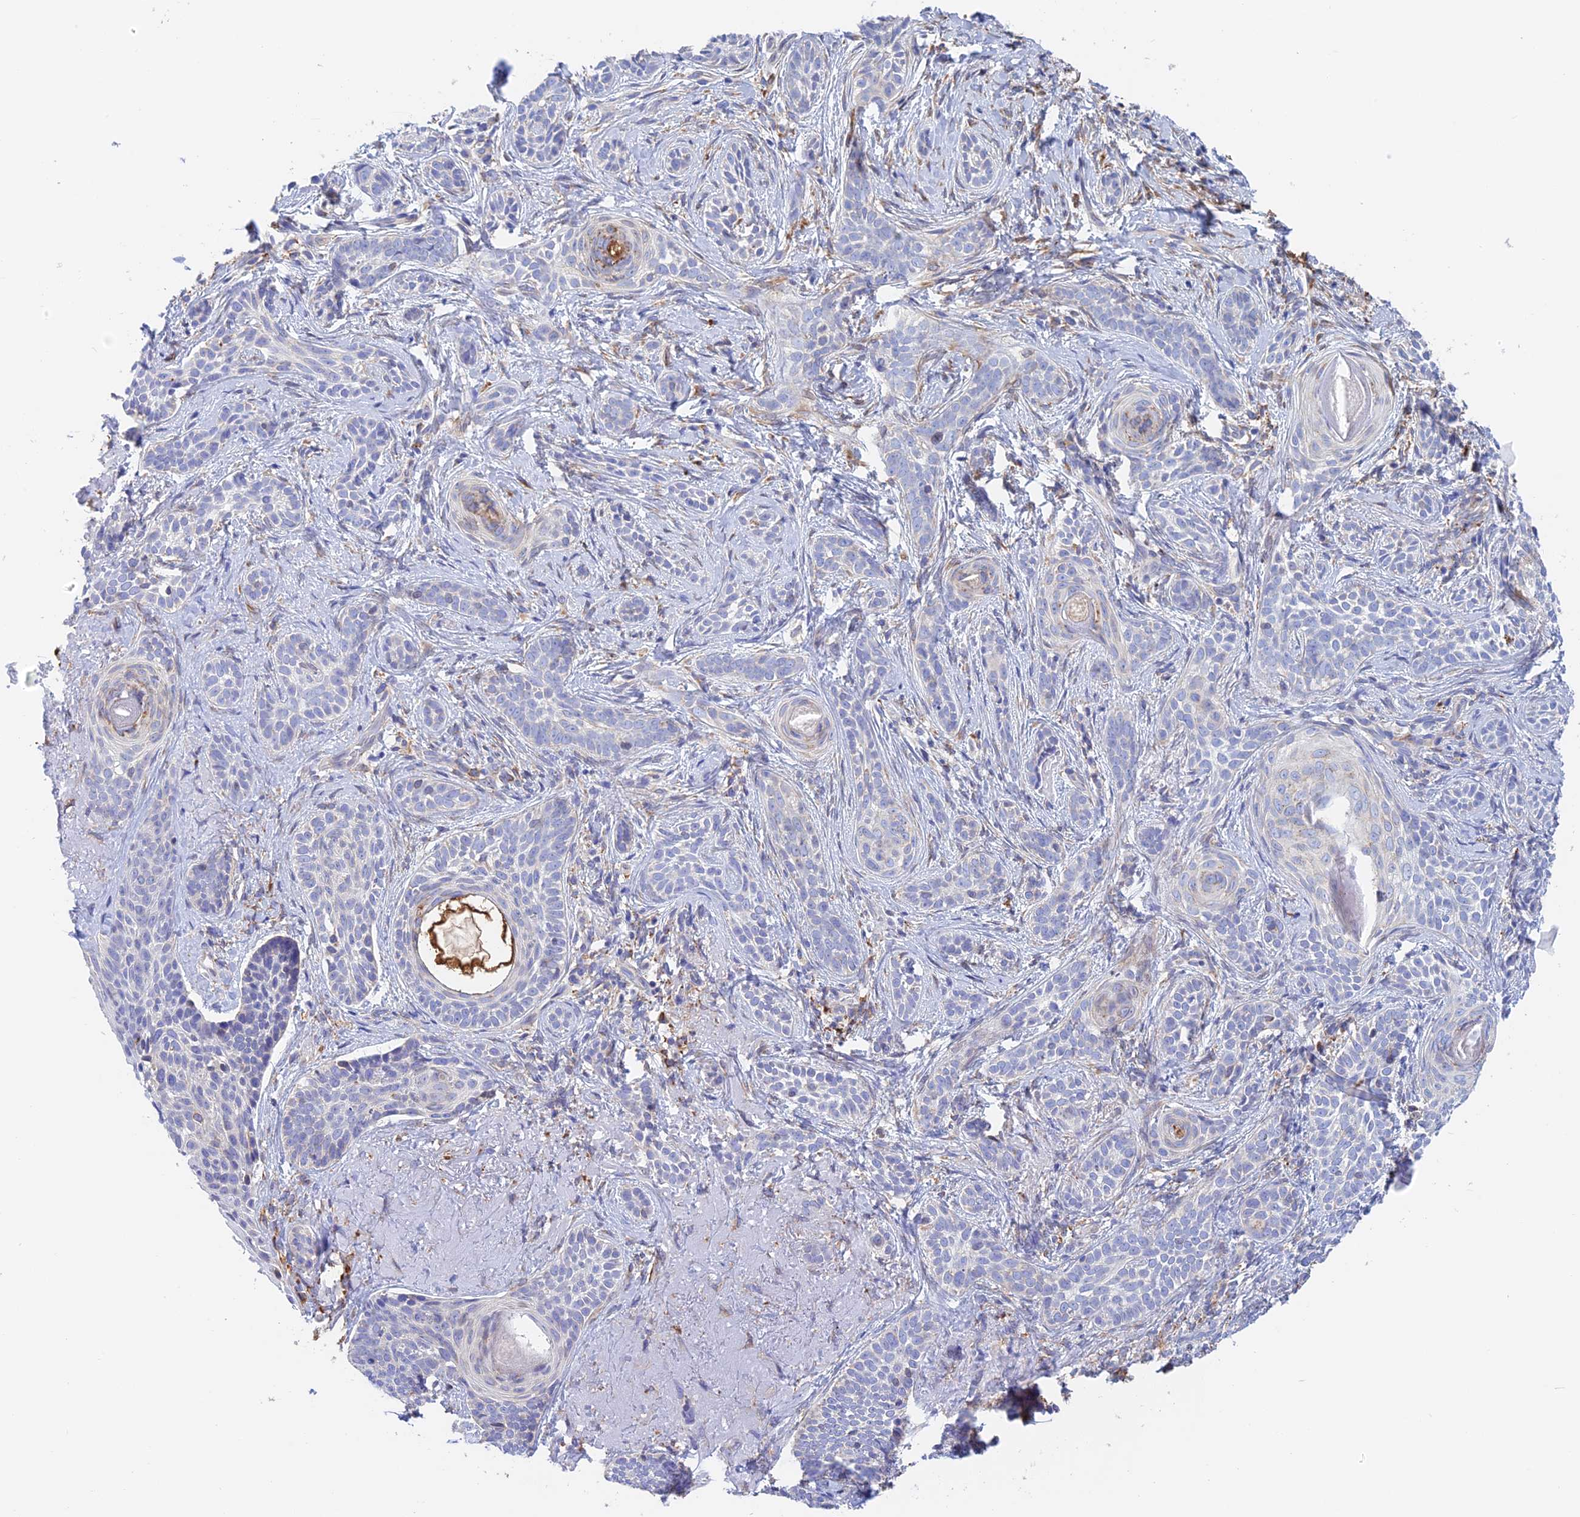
{"staining": {"intensity": "negative", "quantity": "none", "location": "none"}, "tissue": "skin cancer", "cell_type": "Tumor cells", "image_type": "cancer", "snomed": [{"axis": "morphology", "description": "Basal cell carcinoma"}, {"axis": "topography", "description": "Skin"}], "caption": "This is an immunohistochemistry (IHC) histopathology image of skin cancer. There is no expression in tumor cells.", "gene": "VKORC1", "patient": {"sex": "male", "age": 71}}